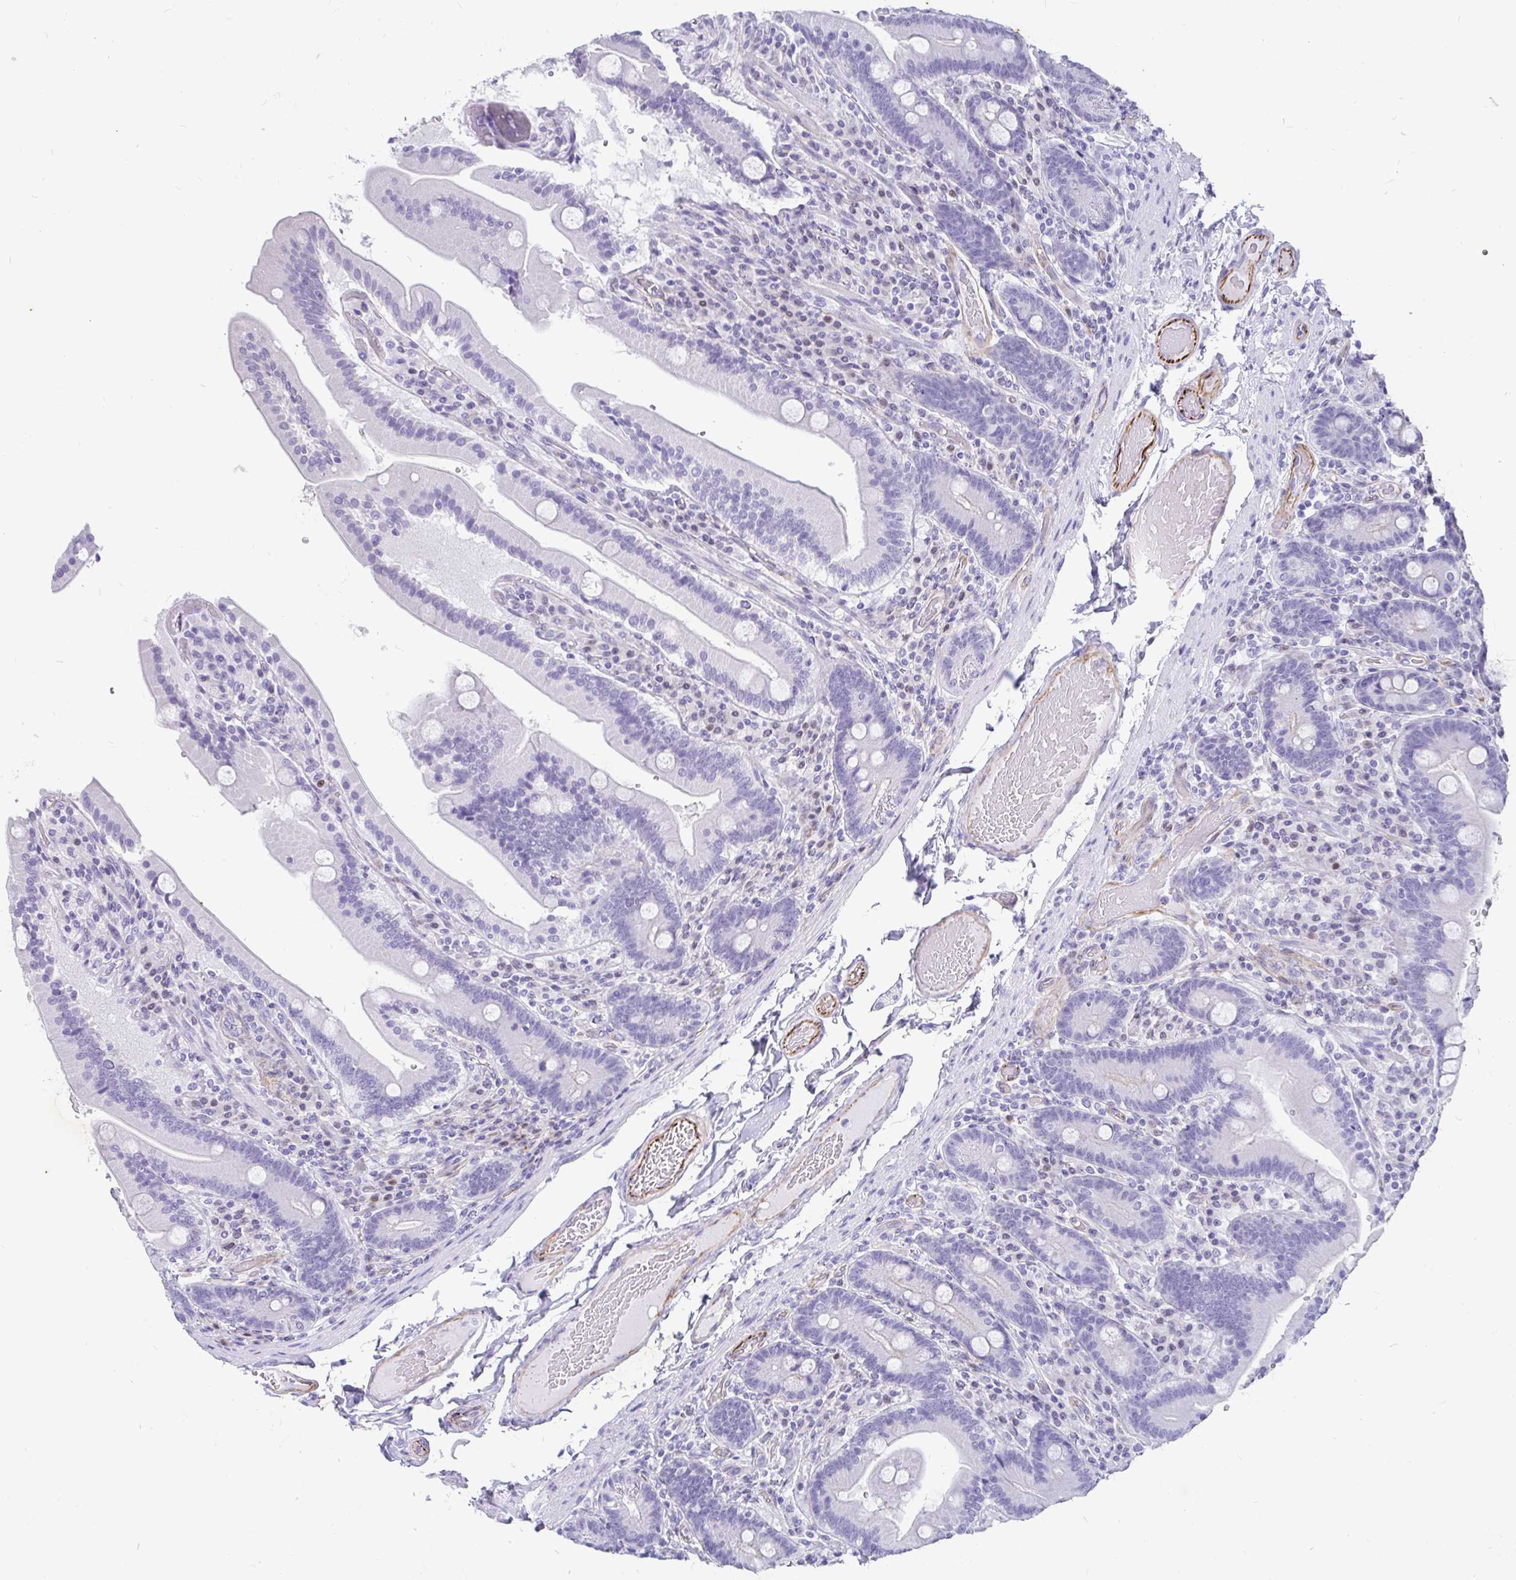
{"staining": {"intensity": "negative", "quantity": "none", "location": "none"}, "tissue": "duodenum", "cell_type": "Glandular cells", "image_type": "normal", "snomed": [{"axis": "morphology", "description": "Normal tissue, NOS"}, {"axis": "topography", "description": "Duodenum"}], "caption": "Immunohistochemistry of unremarkable human duodenum displays no staining in glandular cells.", "gene": "EML5", "patient": {"sex": "female", "age": 62}}